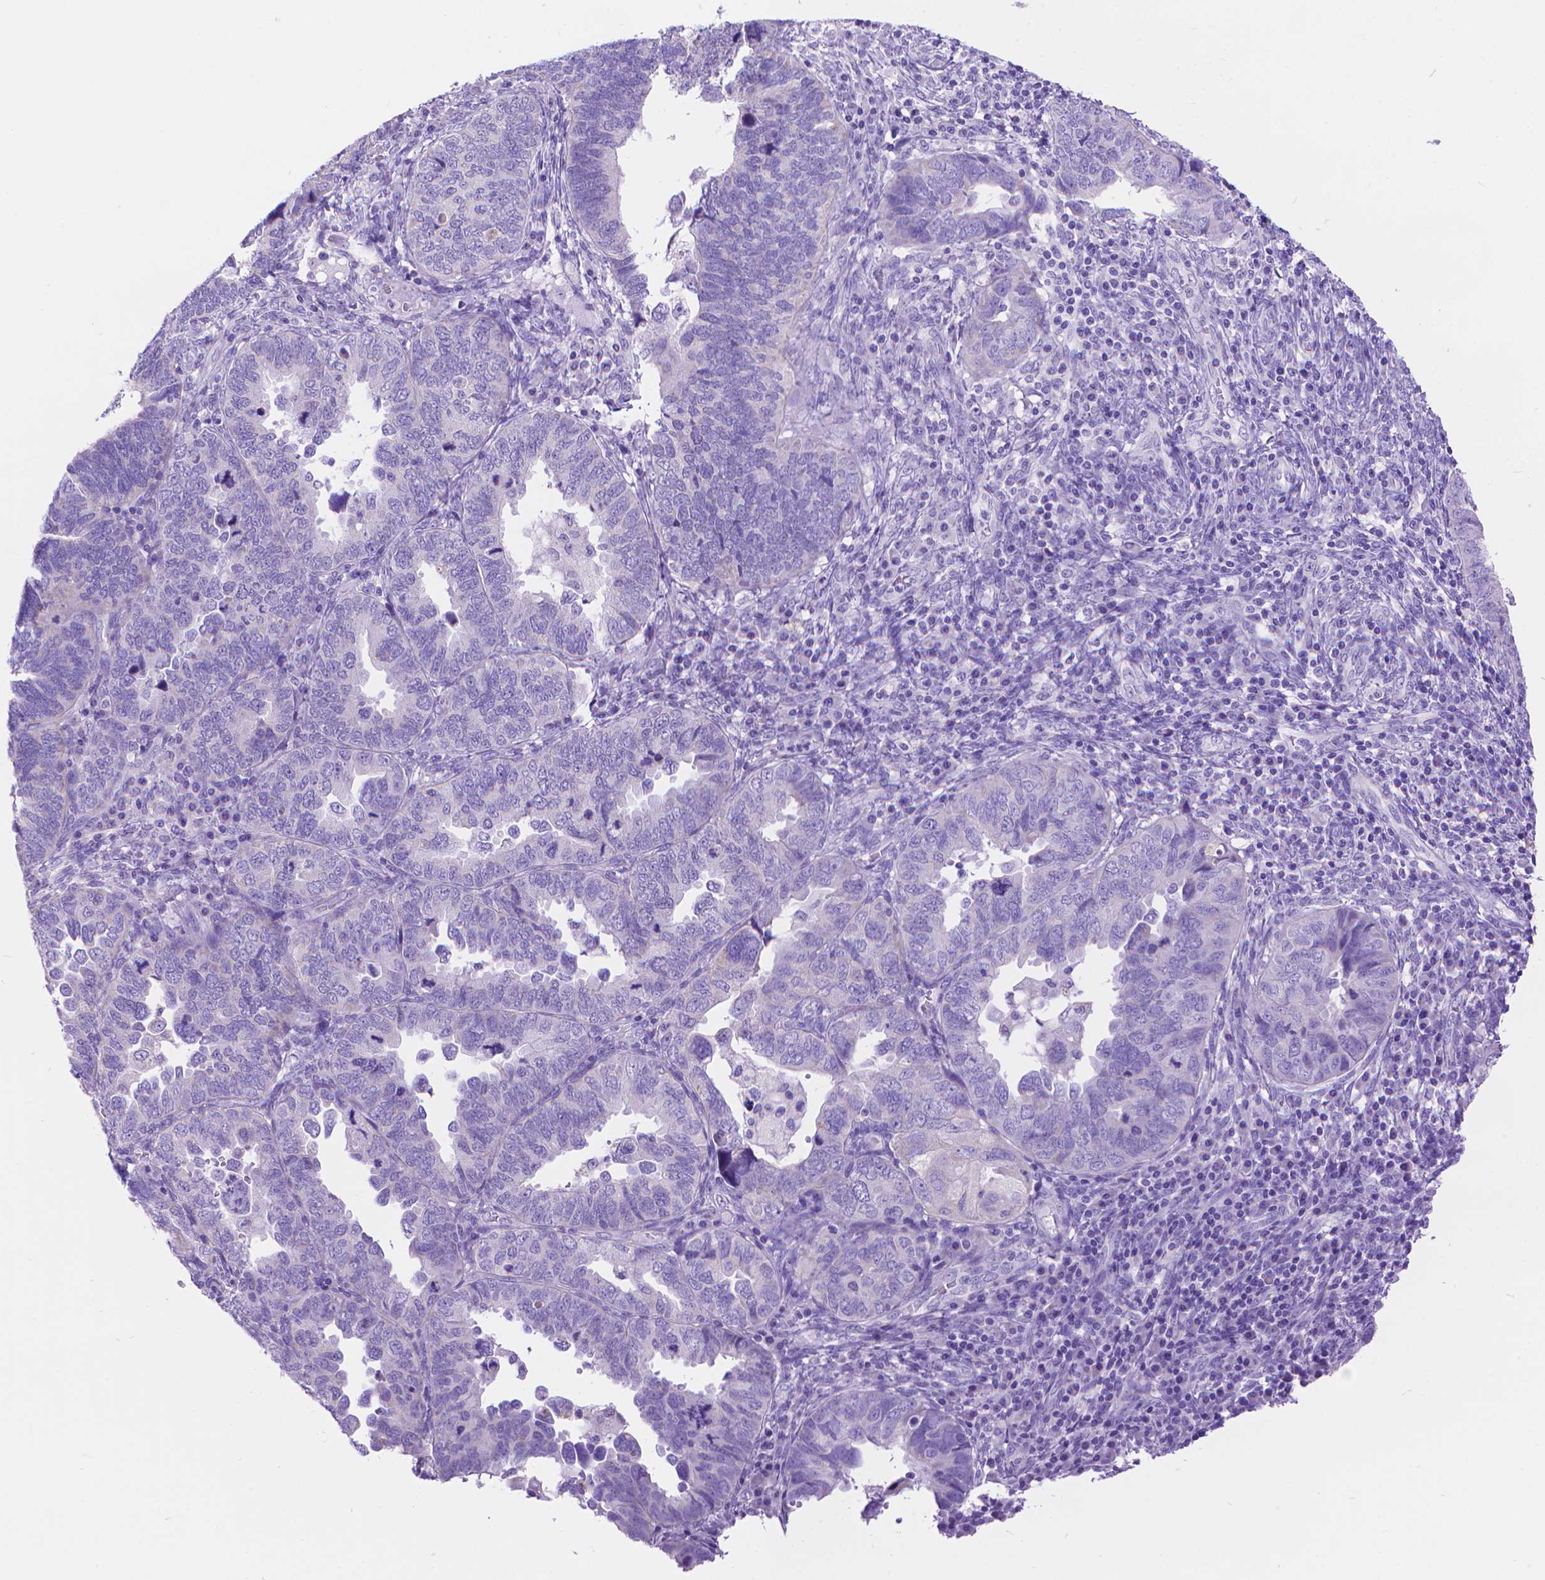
{"staining": {"intensity": "negative", "quantity": "none", "location": "none"}, "tissue": "endometrial cancer", "cell_type": "Tumor cells", "image_type": "cancer", "snomed": [{"axis": "morphology", "description": "Adenocarcinoma, NOS"}, {"axis": "topography", "description": "Endometrium"}], "caption": "The immunohistochemistry (IHC) histopathology image has no significant expression in tumor cells of adenocarcinoma (endometrial) tissue.", "gene": "DHRS2", "patient": {"sex": "female", "age": 79}}